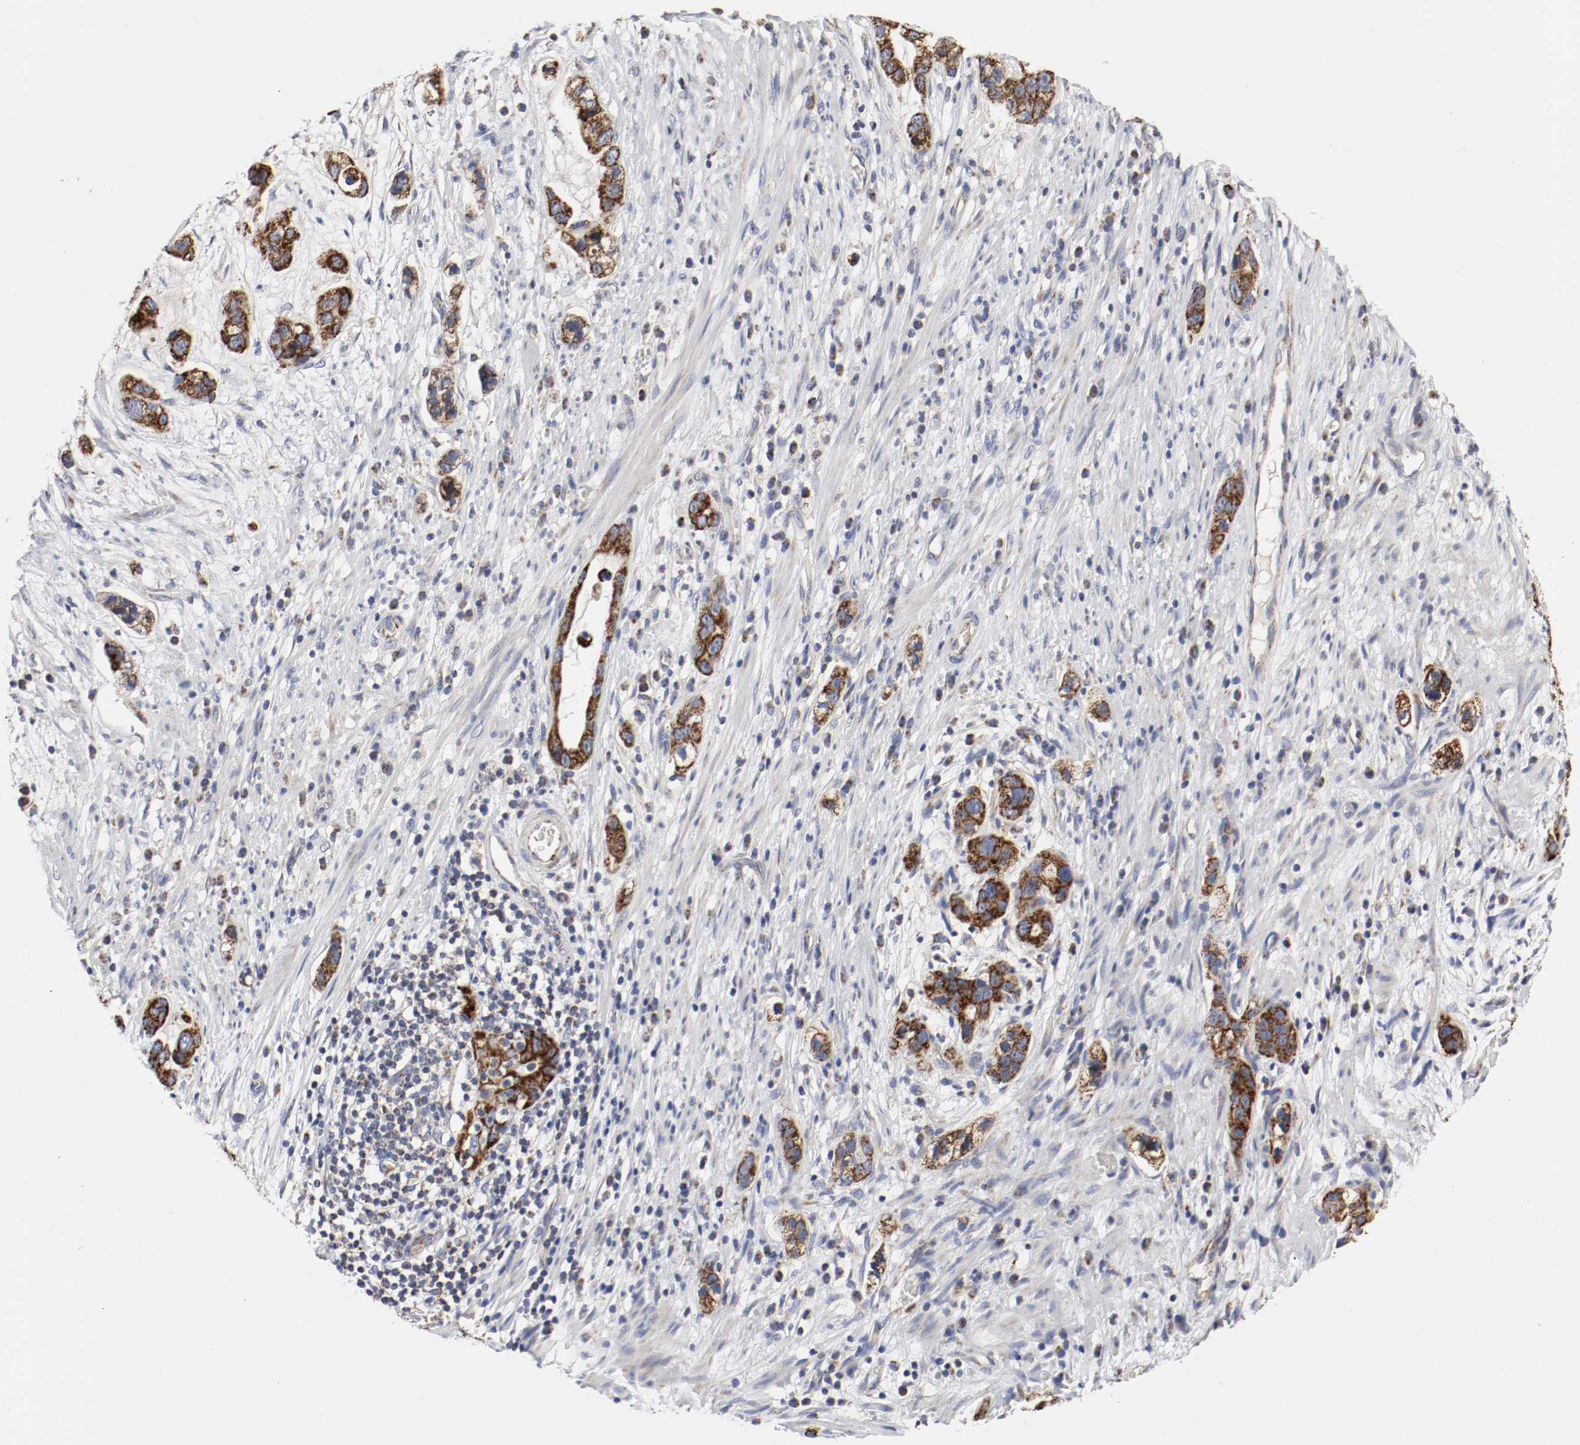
{"staining": {"intensity": "strong", "quantity": ">75%", "location": "cytoplasmic/membranous"}, "tissue": "stomach cancer", "cell_type": "Tumor cells", "image_type": "cancer", "snomed": [{"axis": "morphology", "description": "Adenocarcinoma, NOS"}, {"axis": "topography", "description": "Stomach, lower"}], "caption": "A brown stain shows strong cytoplasmic/membranous expression of a protein in human adenocarcinoma (stomach) tumor cells. The staining was performed using DAB, with brown indicating positive protein expression. Nuclei are stained blue with hematoxylin.", "gene": "AFG3L2", "patient": {"sex": "female", "age": 93}}